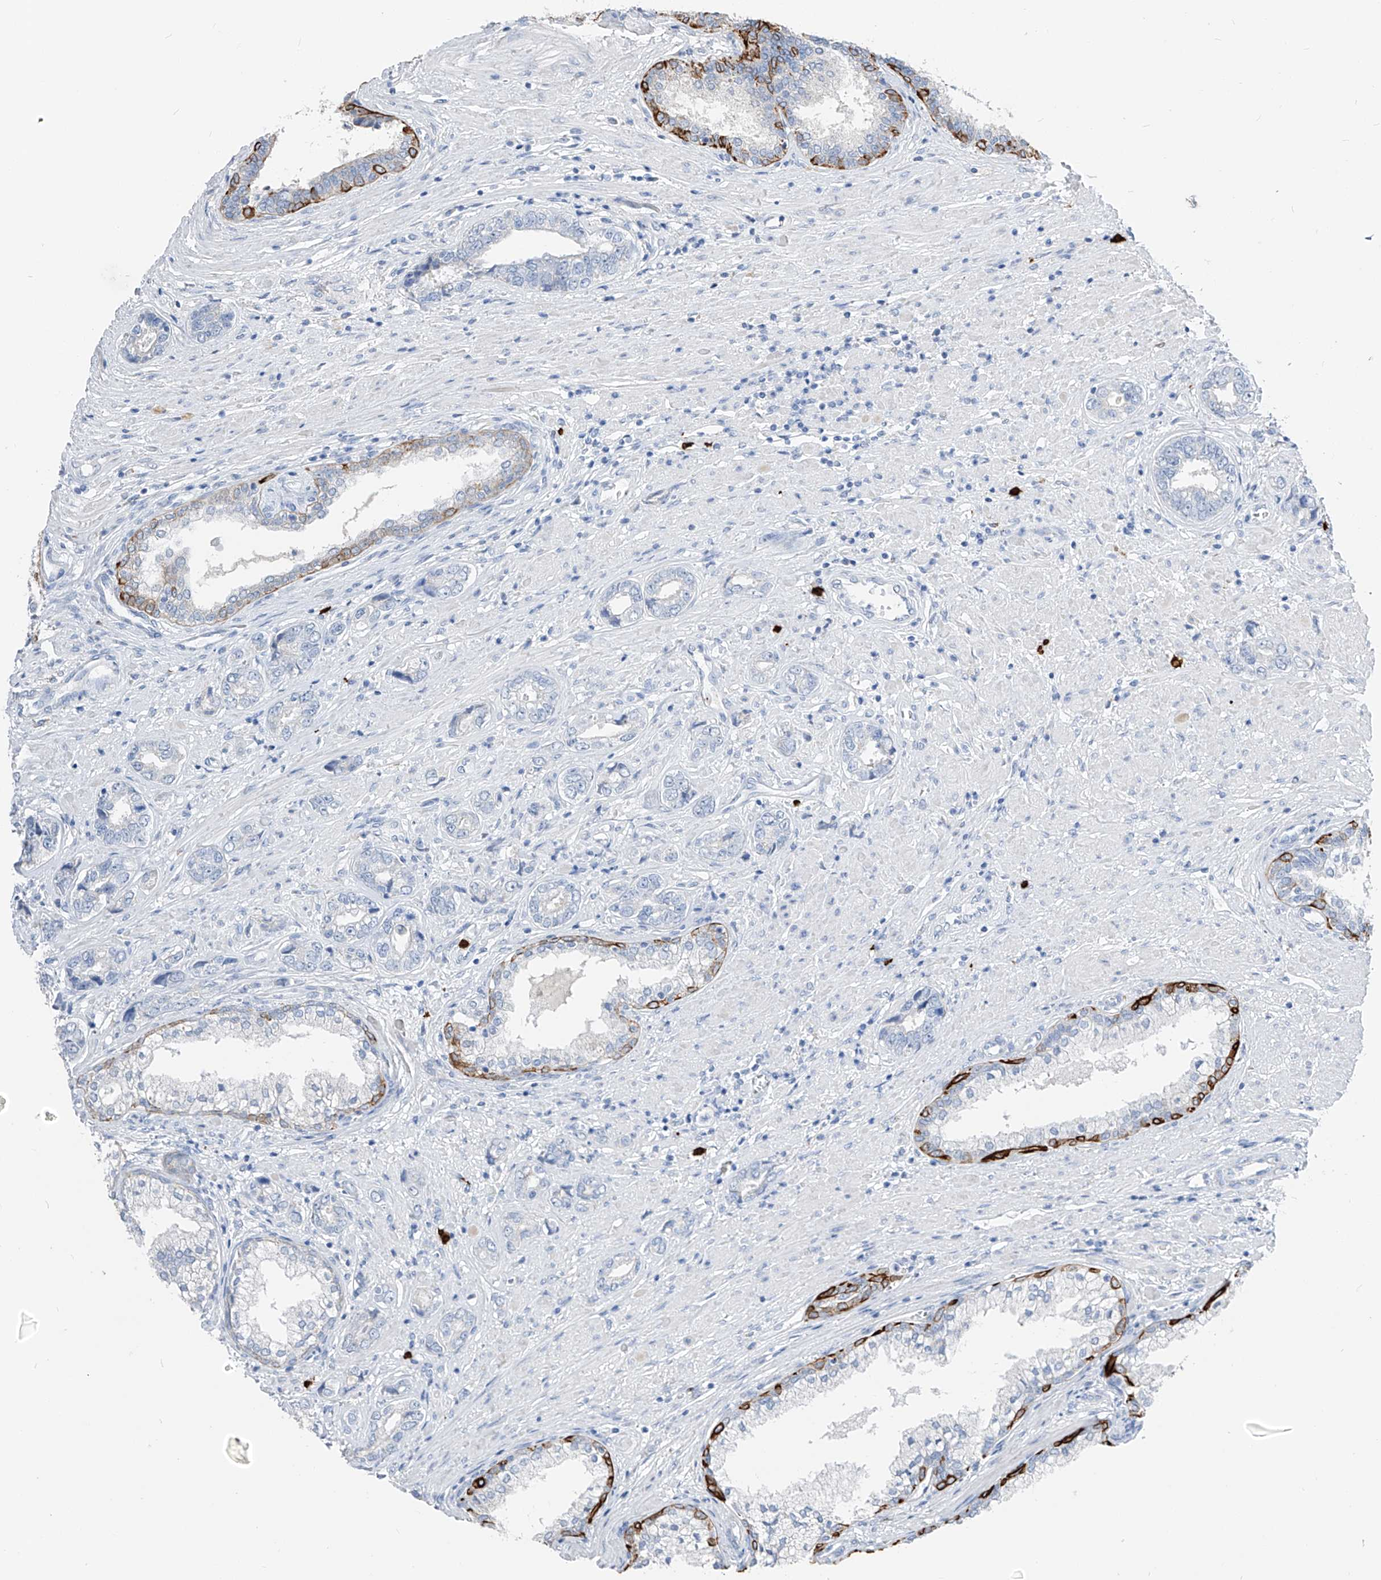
{"staining": {"intensity": "negative", "quantity": "none", "location": "none"}, "tissue": "prostate cancer", "cell_type": "Tumor cells", "image_type": "cancer", "snomed": [{"axis": "morphology", "description": "Adenocarcinoma, High grade"}, {"axis": "topography", "description": "Prostate"}], "caption": "This is a histopathology image of immunohistochemistry staining of prostate cancer (adenocarcinoma (high-grade)), which shows no expression in tumor cells.", "gene": "FRS3", "patient": {"sex": "male", "age": 61}}